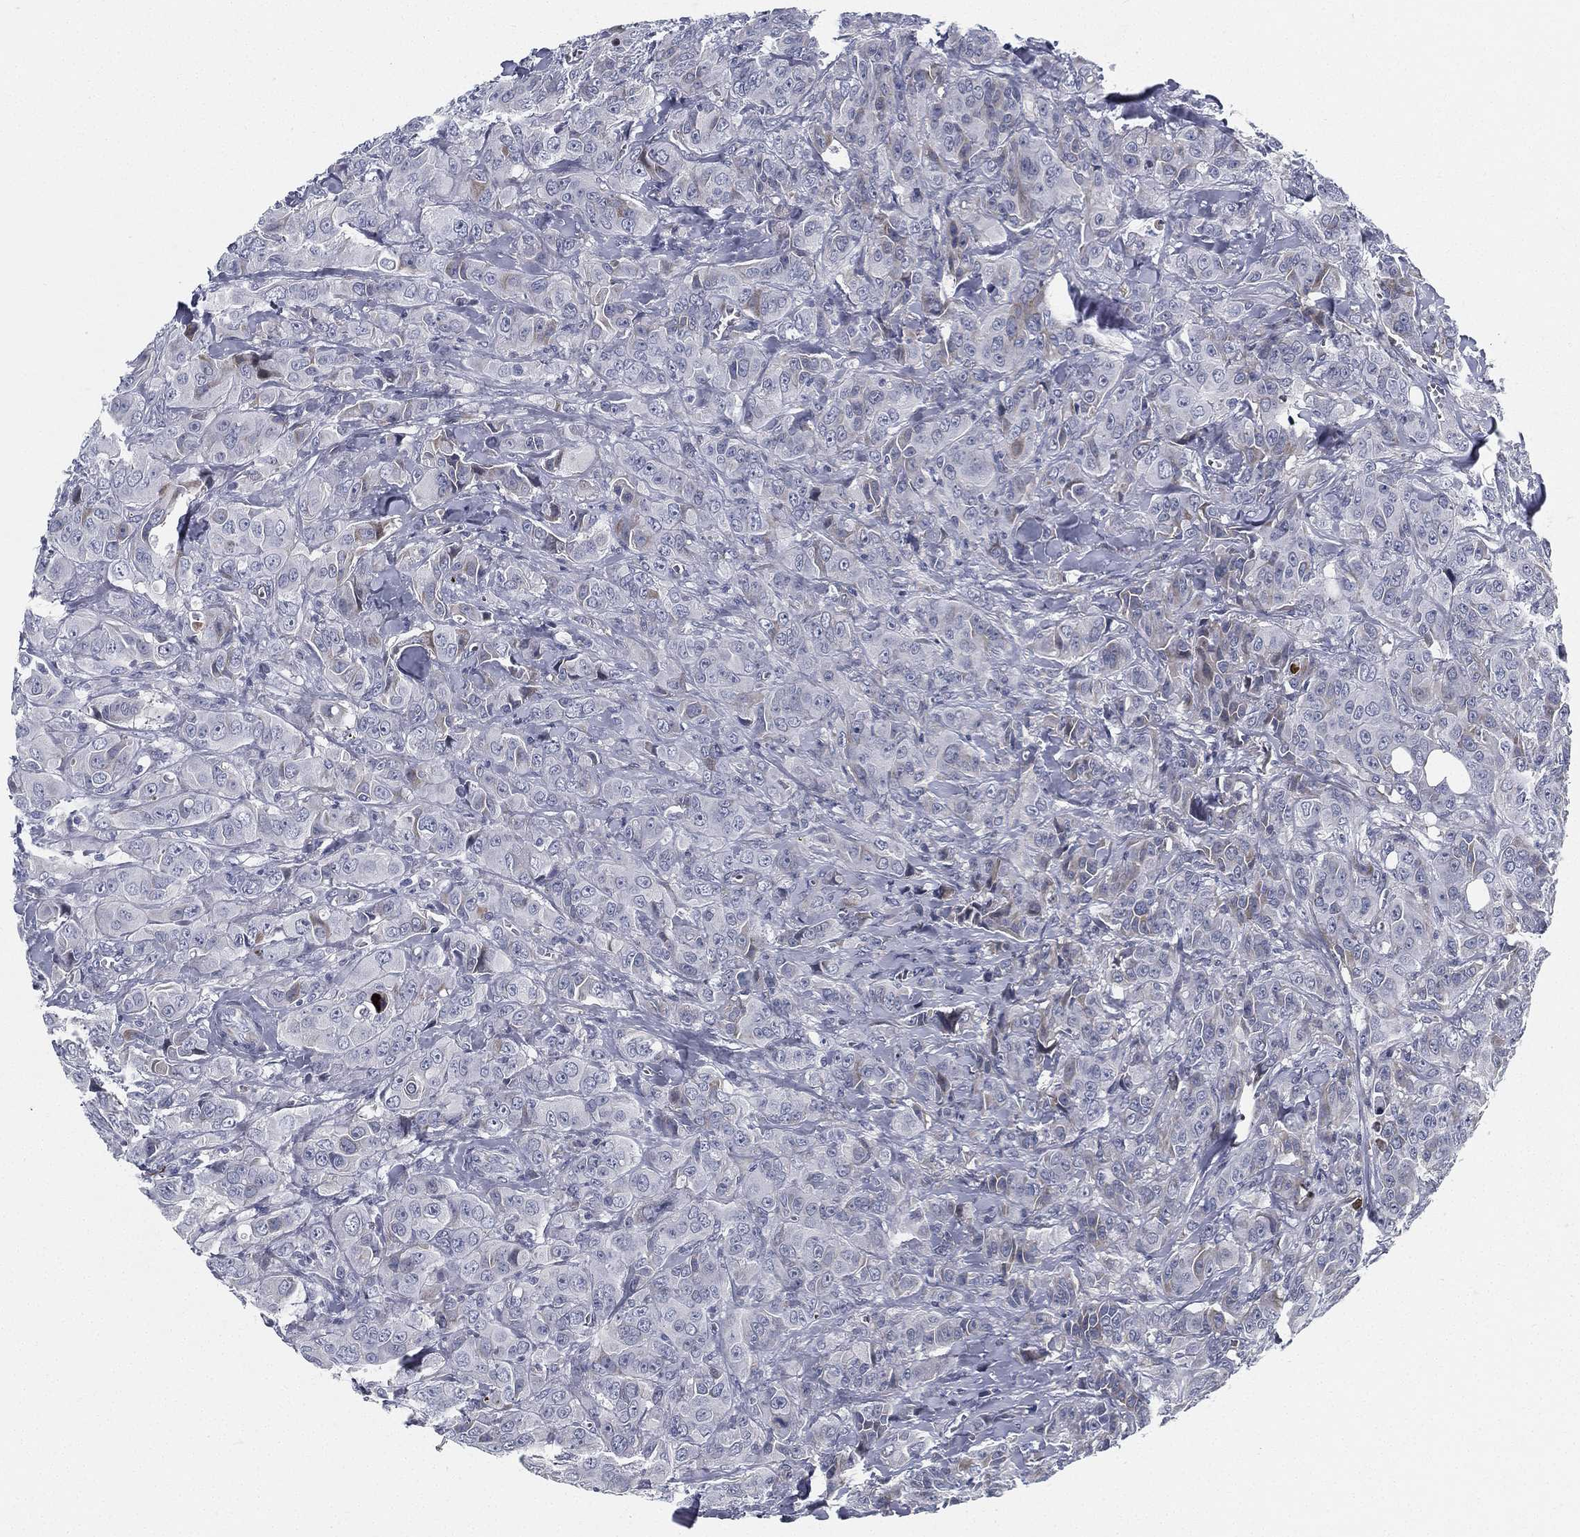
{"staining": {"intensity": "negative", "quantity": "none", "location": "none"}, "tissue": "breast cancer", "cell_type": "Tumor cells", "image_type": "cancer", "snomed": [{"axis": "morphology", "description": "Duct carcinoma"}, {"axis": "topography", "description": "Breast"}], "caption": "An image of human breast cancer is negative for staining in tumor cells.", "gene": "SPPL2C", "patient": {"sex": "female", "age": 43}}